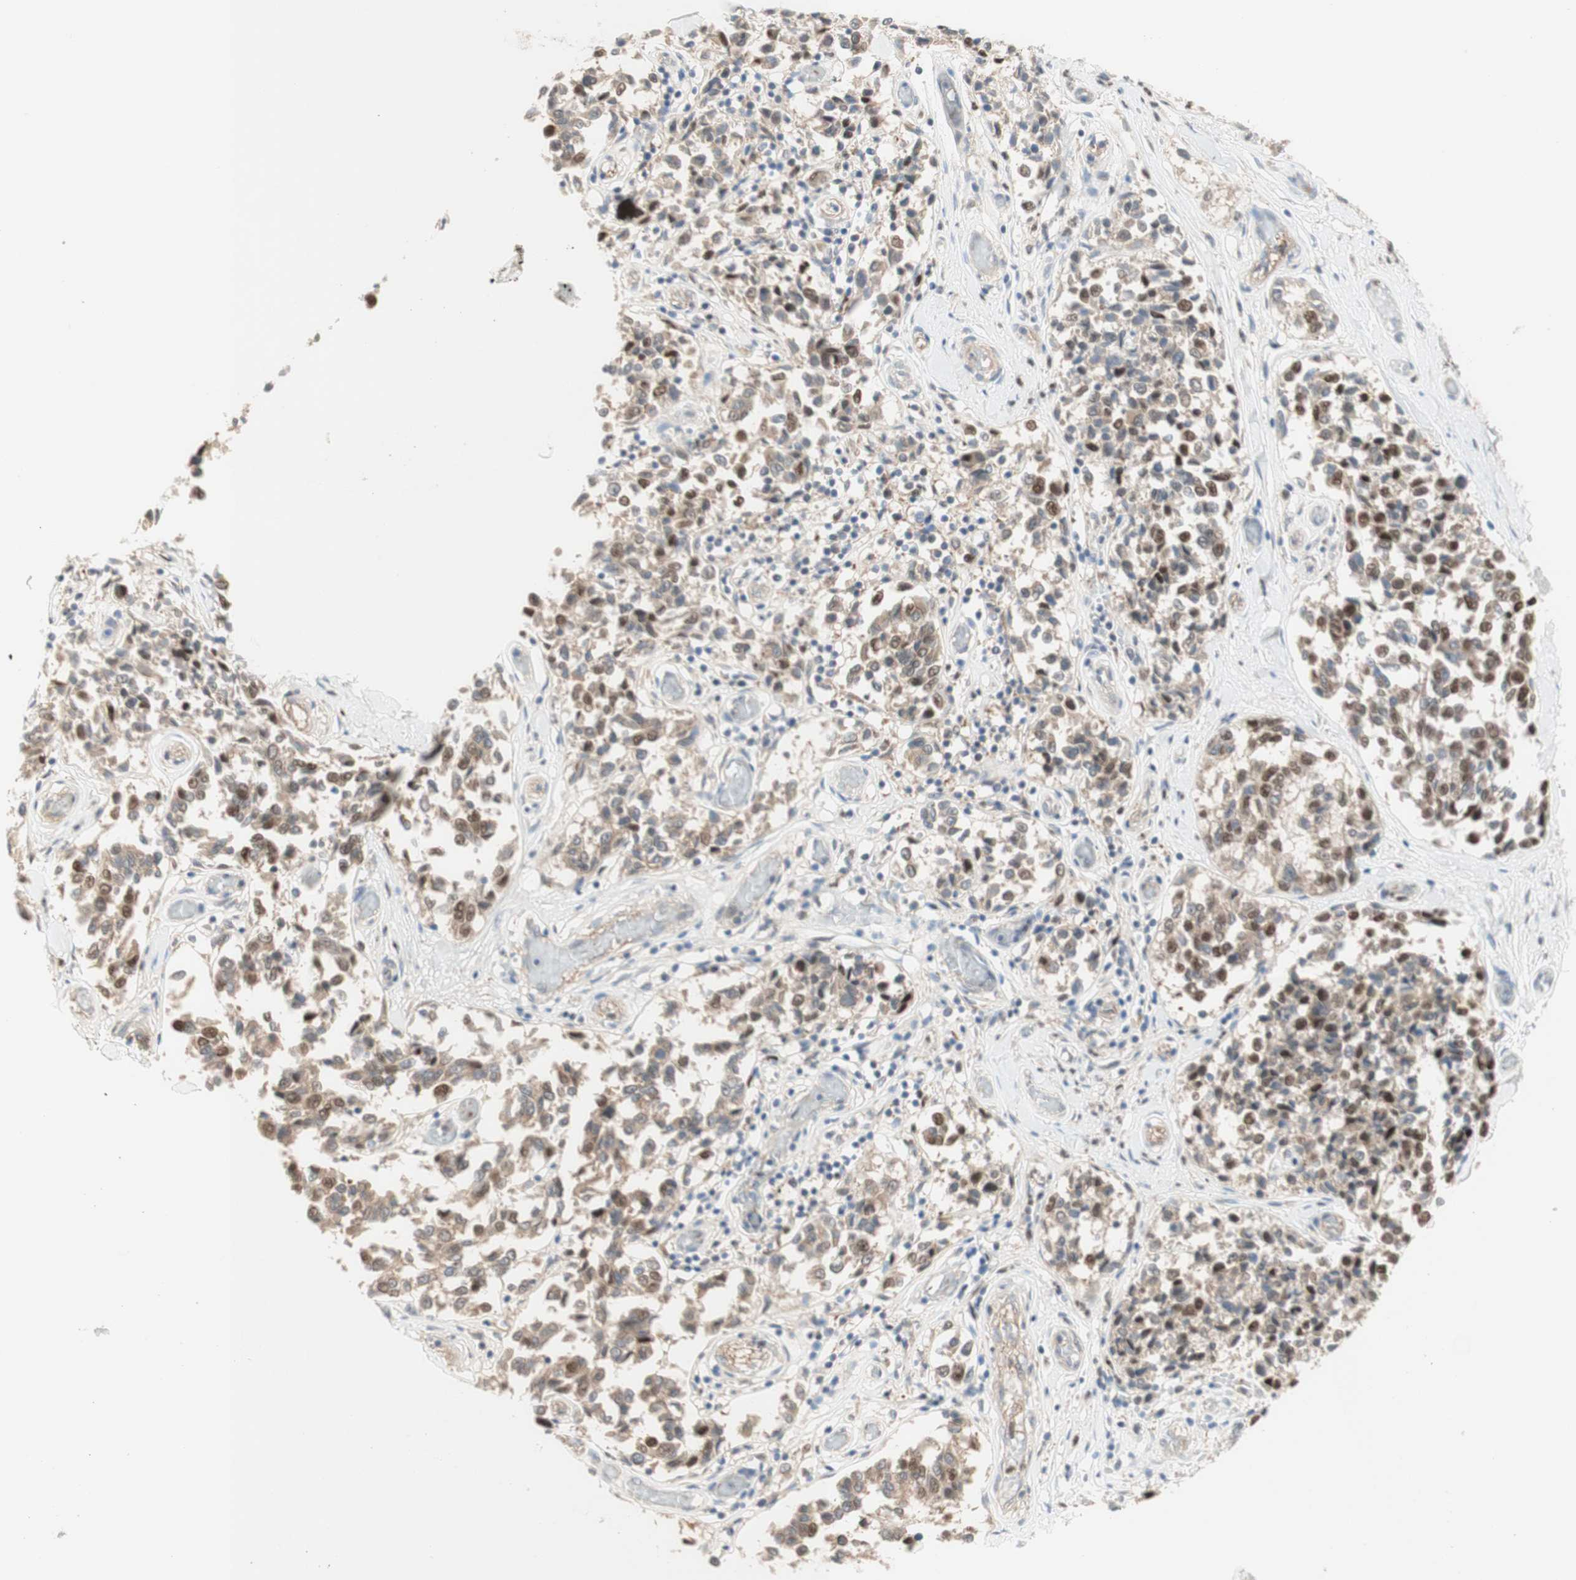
{"staining": {"intensity": "weak", "quantity": "25%-75%", "location": "cytoplasmic/membranous,nuclear"}, "tissue": "melanoma", "cell_type": "Tumor cells", "image_type": "cancer", "snomed": [{"axis": "morphology", "description": "Malignant melanoma, NOS"}, {"axis": "topography", "description": "Skin"}], "caption": "Melanoma stained for a protein demonstrates weak cytoplasmic/membranous and nuclear positivity in tumor cells.", "gene": "RFNG", "patient": {"sex": "female", "age": 64}}